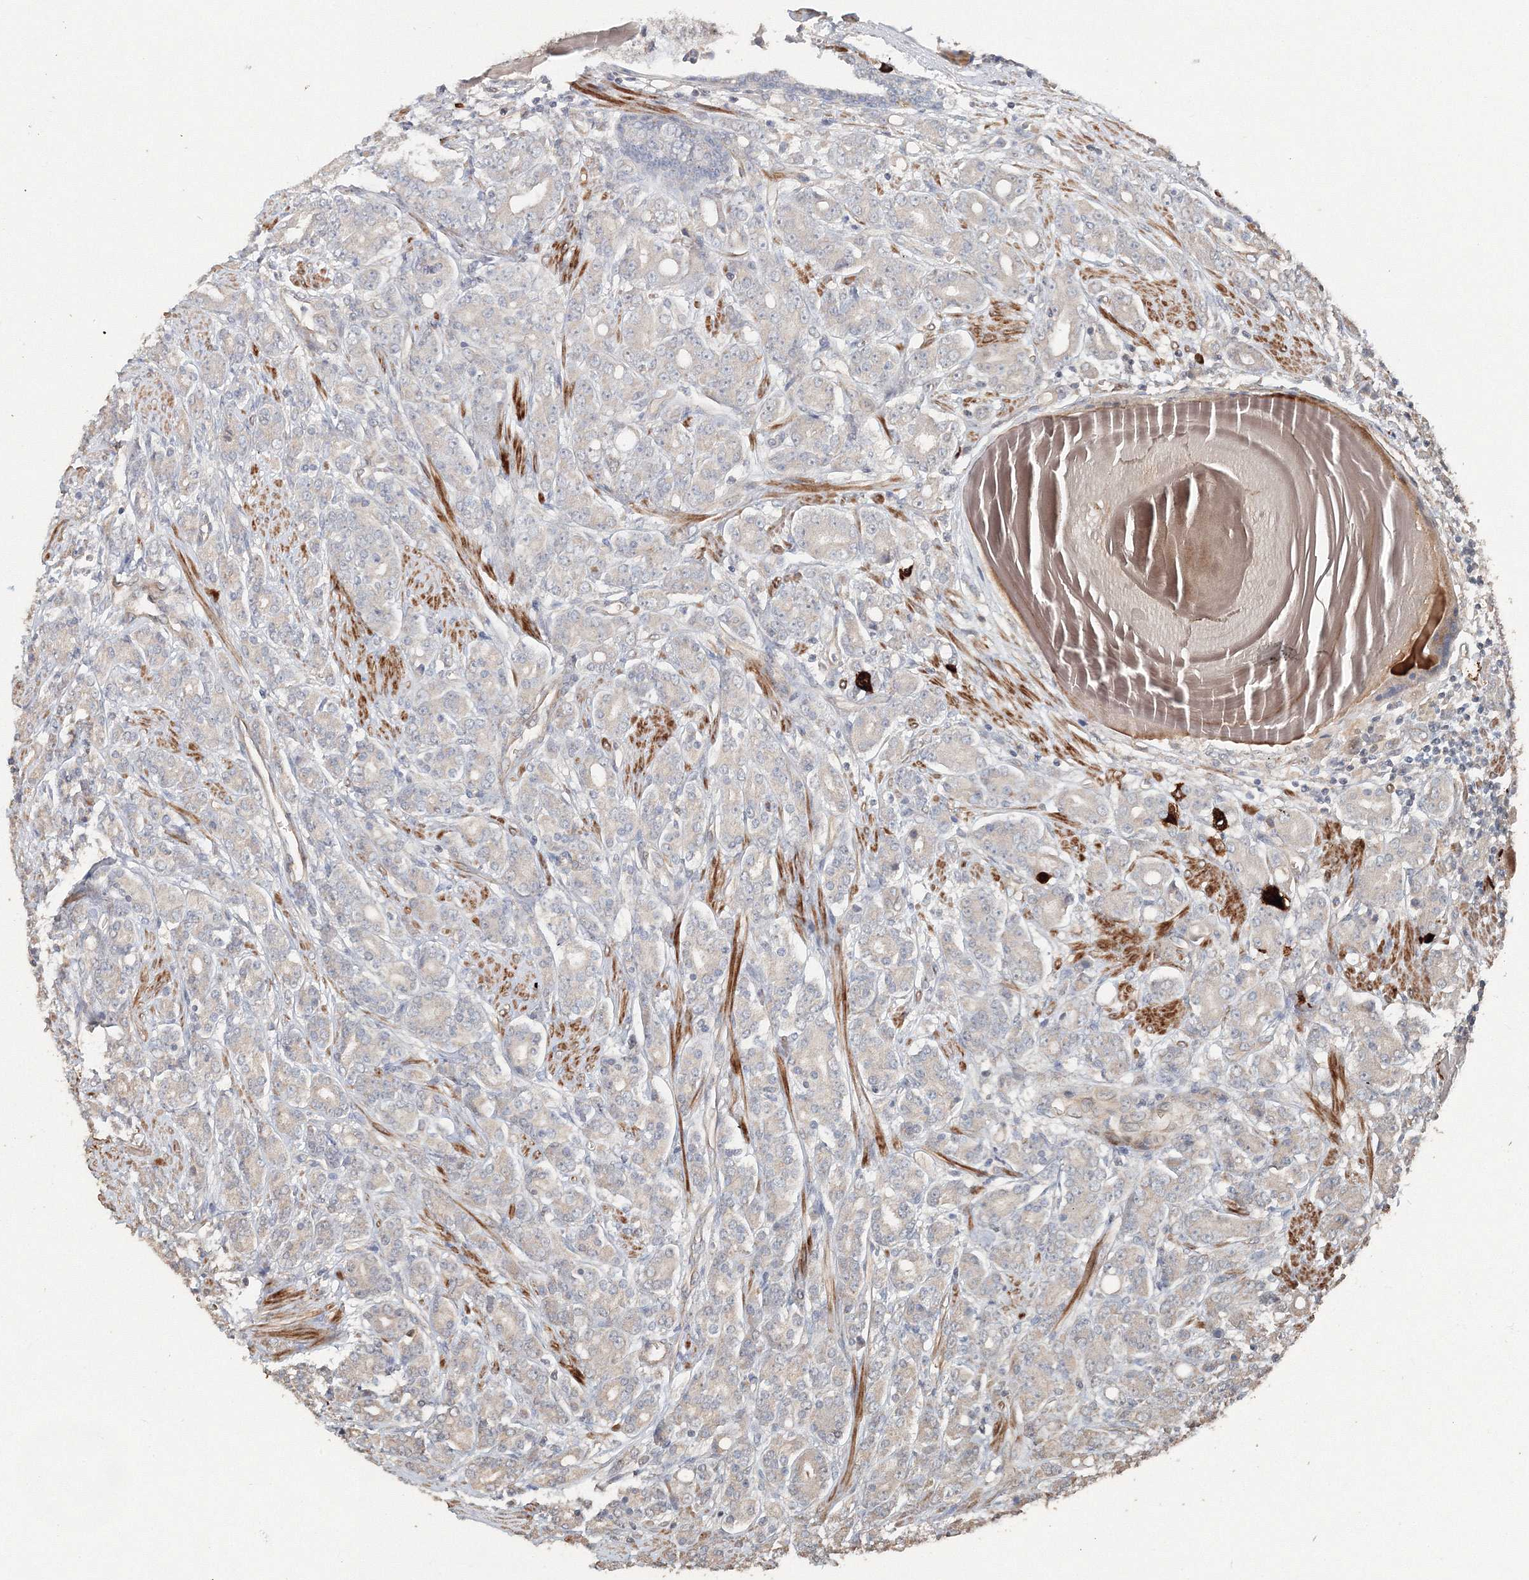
{"staining": {"intensity": "negative", "quantity": "none", "location": "none"}, "tissue": "prostate cancer", "cell_type": "Tumor cells", "image_type": "cancer", "snomed": [{"axis": "morphology", "description": "Adenocarcinoma, High grade"}, {"axis": "topography", "description": "Prostate"}], "caption": "A high-resolution histopathology image shows immunohistochemistry (IHC) staining of prostate cancer, which displays no significant expression in tumor cells.", "gene": "NALF2", "patient": {"sex": "male", "age": 62}}